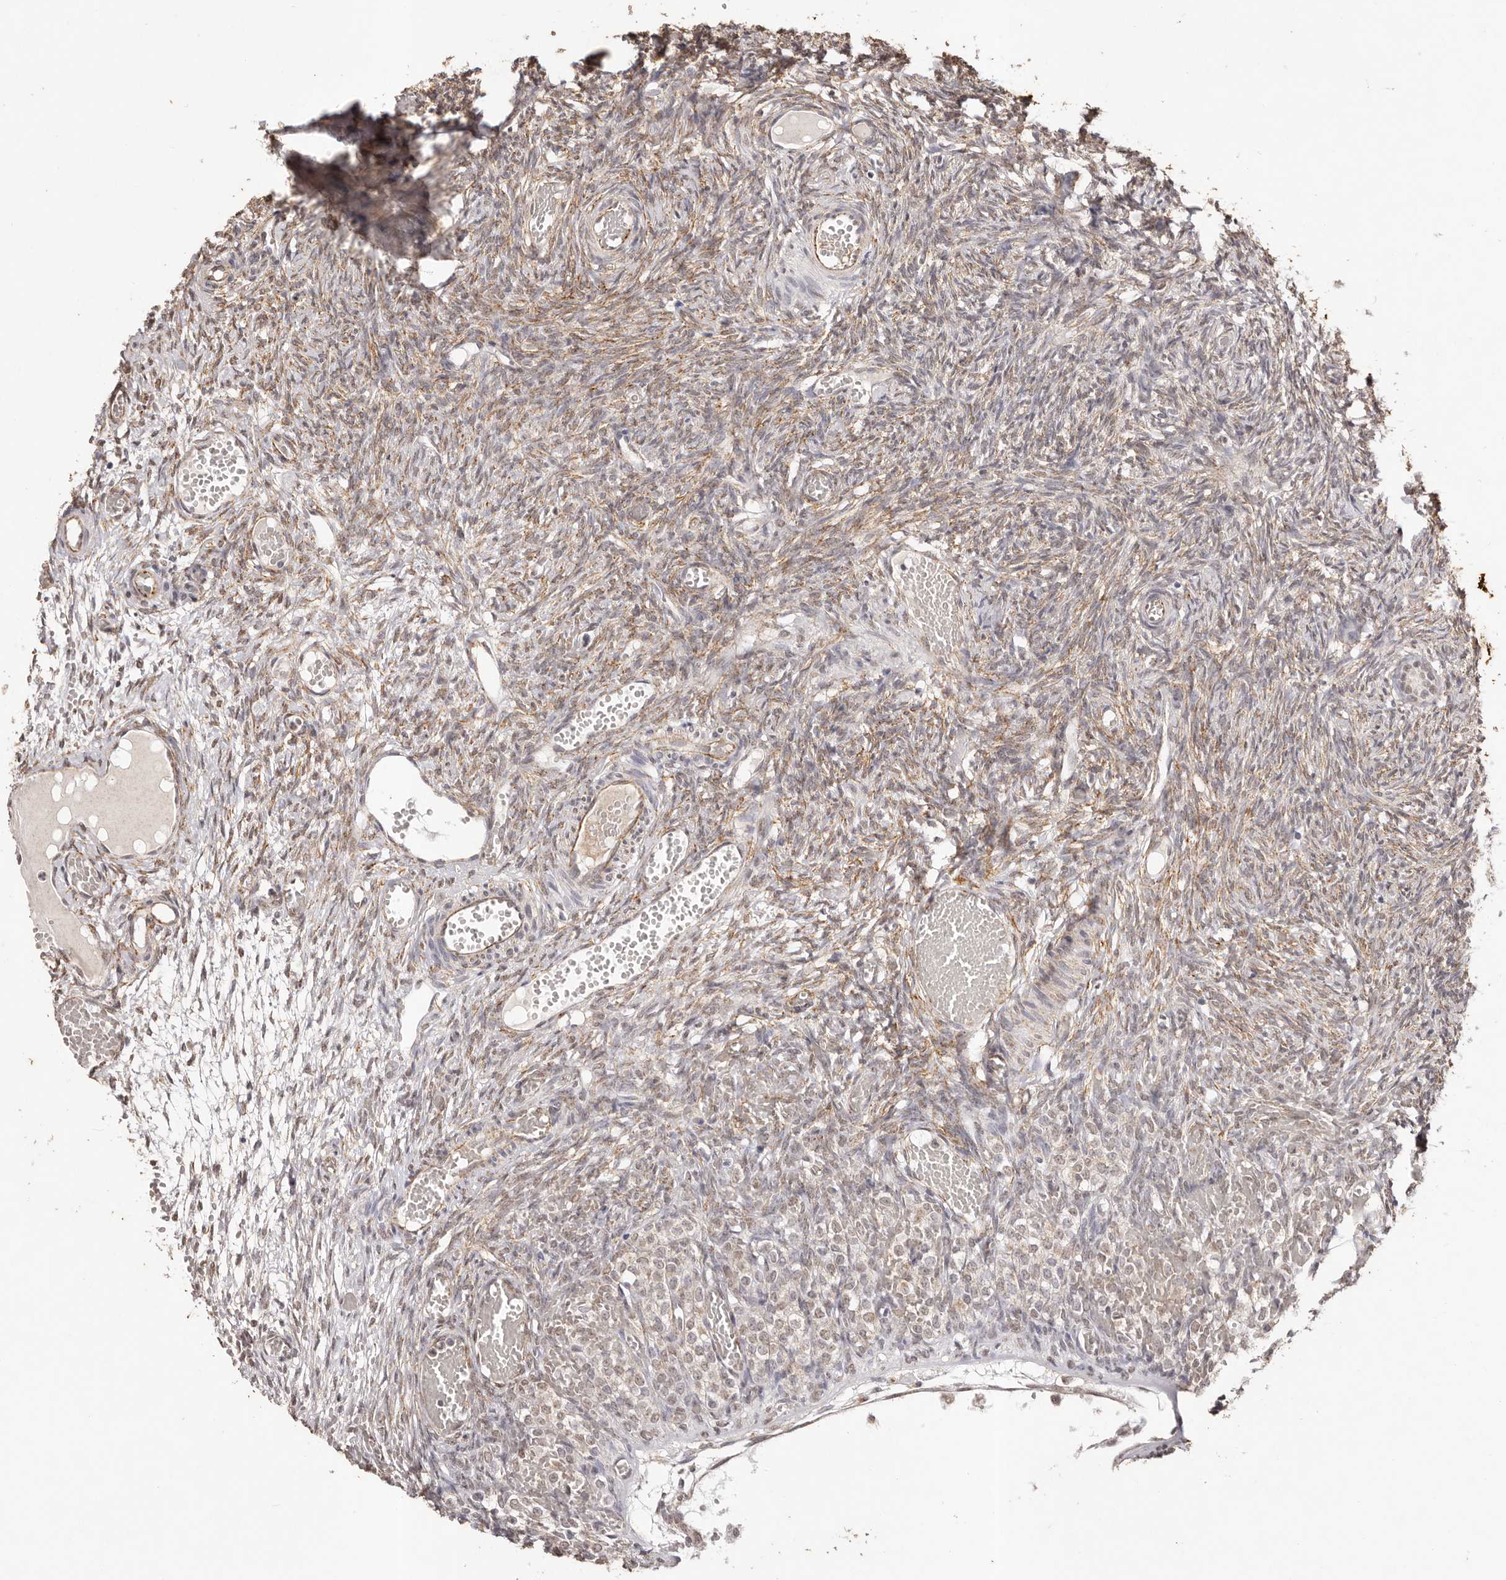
{"staining": {"intensity": "weak", "quantity": "25%-75%", "location": "nuclear"}, "tissue": "ovary", "cell_type": "Ovarian stroma cells", "image_type": "normal", "snomed": [{"axis": "morphology", "description": "Adenocarcinoma, NOS"}, {"axis": "topography", "description": "Endometrium"}], "caption": "A histopathology image showing weak nuclear staining in about 25%-75% of ovarian stroma cells in unremarkable ovary, as visualized by brown immunohistochemical staining.", "gene": "RPS6KA5", "patient": {"sex": "female", "age": 32}}